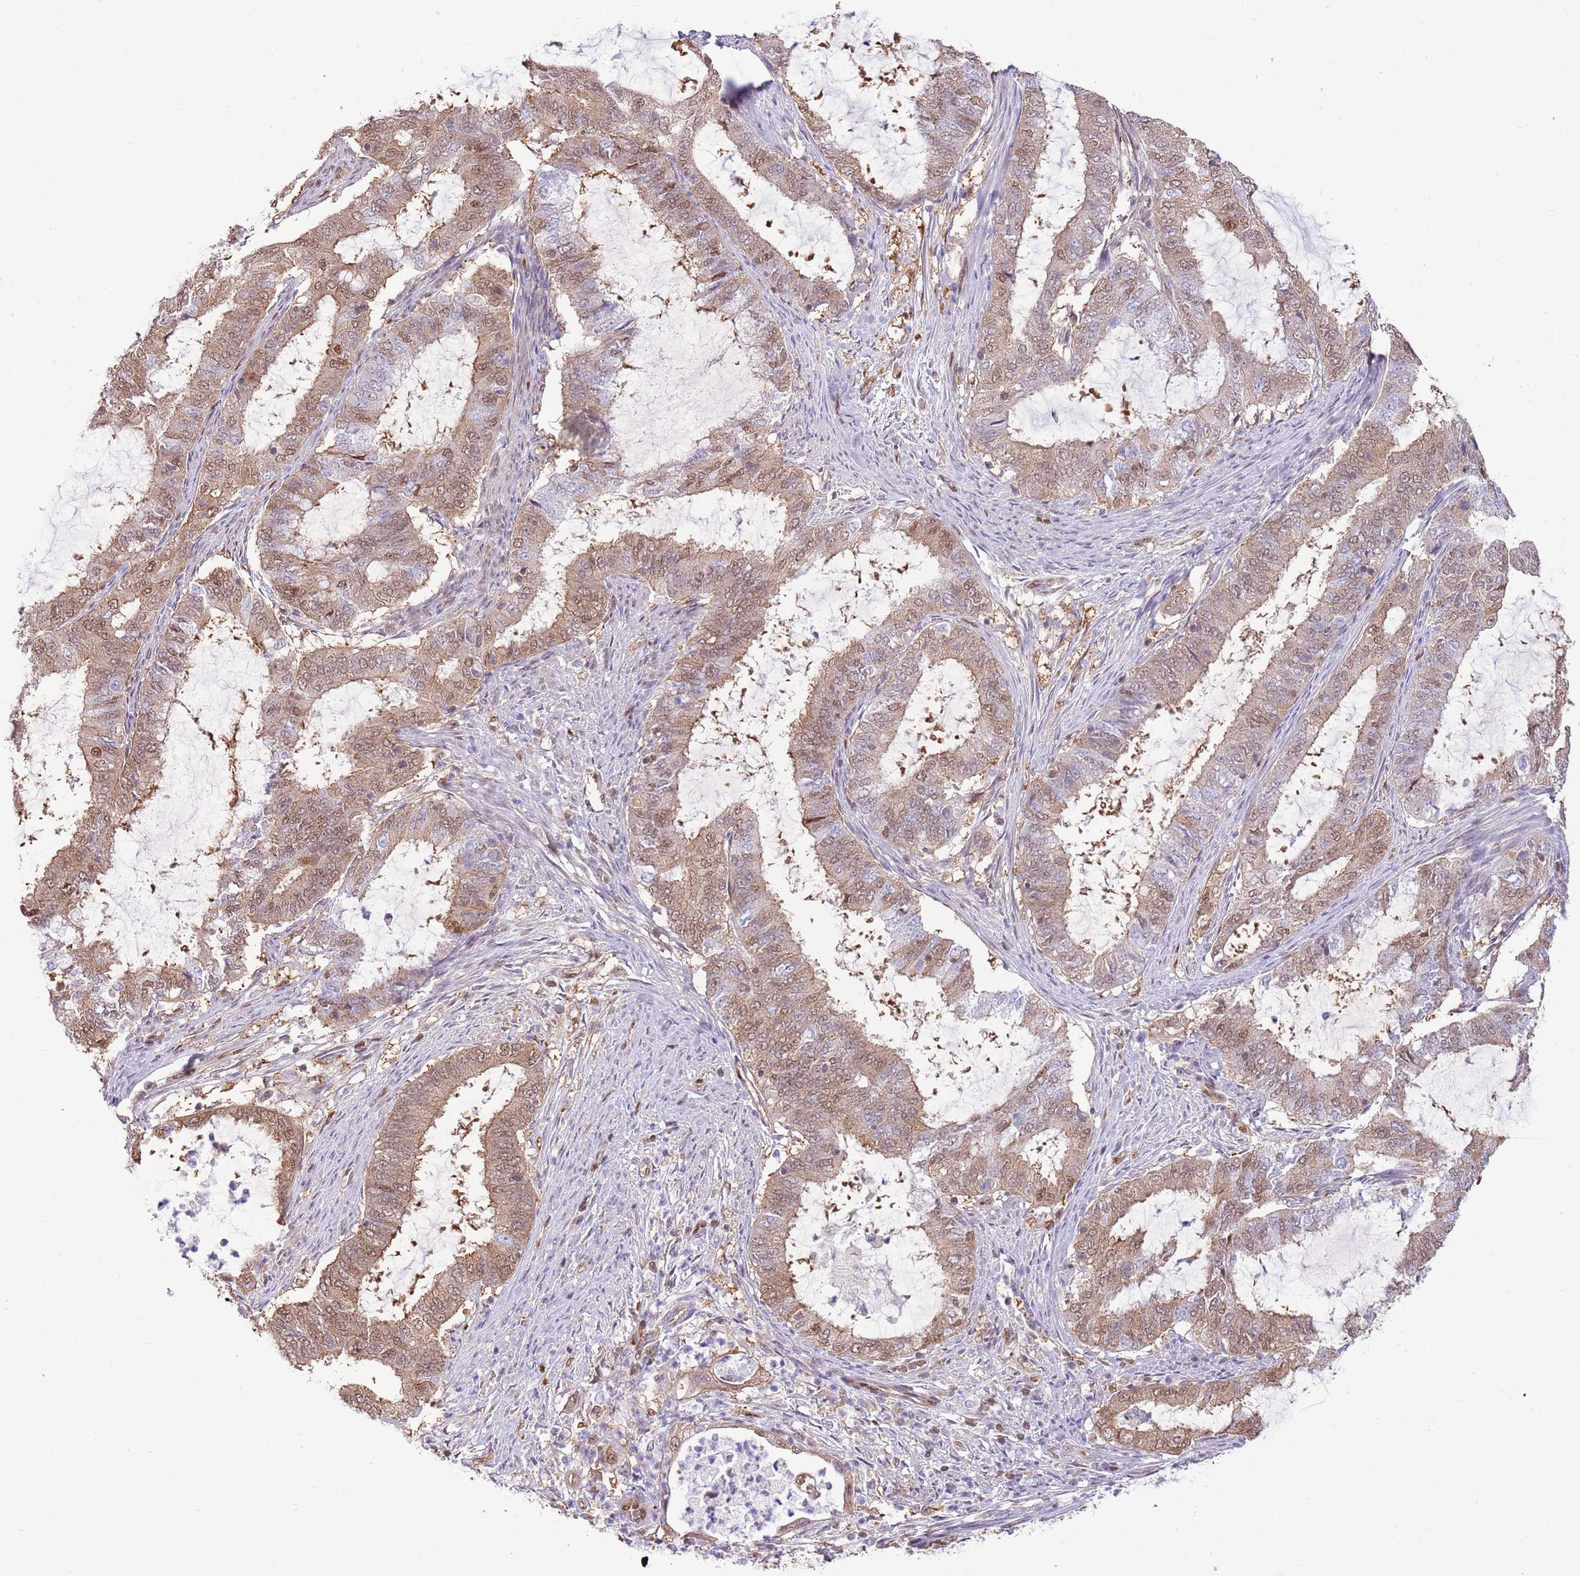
{"staining": {"intensity": "moderate", "quantity": ">75%", "location": "nuclear"}, "tissue": "endometrial cancer", "cell_type": "Tumor cells", "image_type": "cancer", "snomed": [{"axis": "morphology", "description": "Adenocarcinoma, NOS"}, {"axis": "topography", "description": "Endometrium"}], "caption": "Endometrial cancer (adenocarcinoma) stained for a protein (brown) shows moderate nuclear positive positivity in about >75% of tumor cells.", "gene": "NSFL1C", "patient": {"sex": "female", "age": 51}}